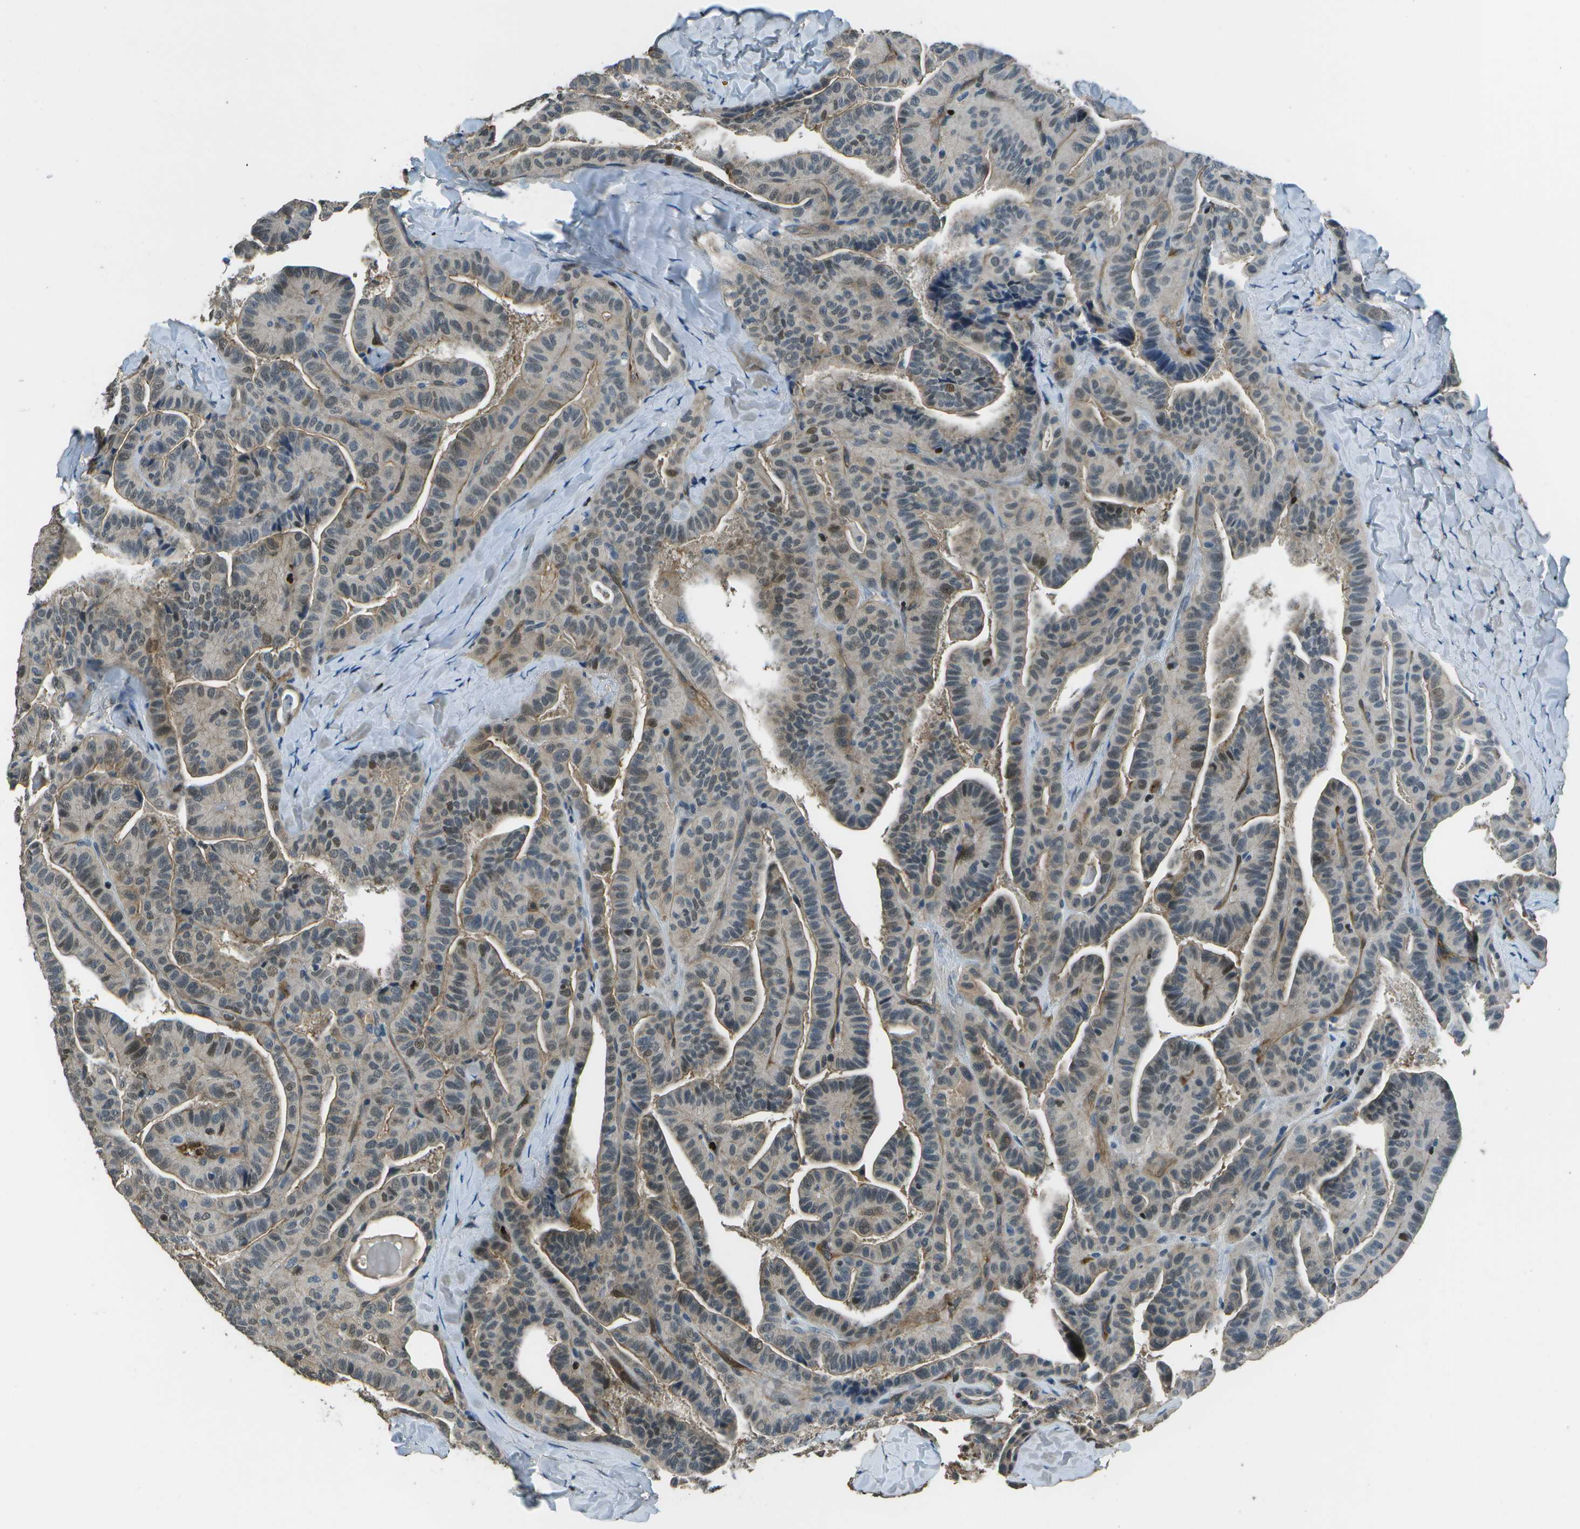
{"staining": {"intensity": "weak", "quantity": "<25%", "location": "cytoplasmic/membranous,nuclear"}, "tissue": "thyroid cancer", "cell_type": "Tumor cells", "image_type": "cancer", "snomed": [{"axis": "morphology", "description": "Papillary adenocarcinoma, NOS"}, {"axis": "topography", "description": "Thyroid gland"}], "caption": "High magnification brightfield microscopy of thyroid papillary adenocarcinoma stained with DAB (3,3'-diaminobenzidine) (brown) and counterstained with hematoxylin (blue): tumor cells show no significant staining.", "gene": "PDLIM1", "patient": {"sex": "male", "age": 77}}